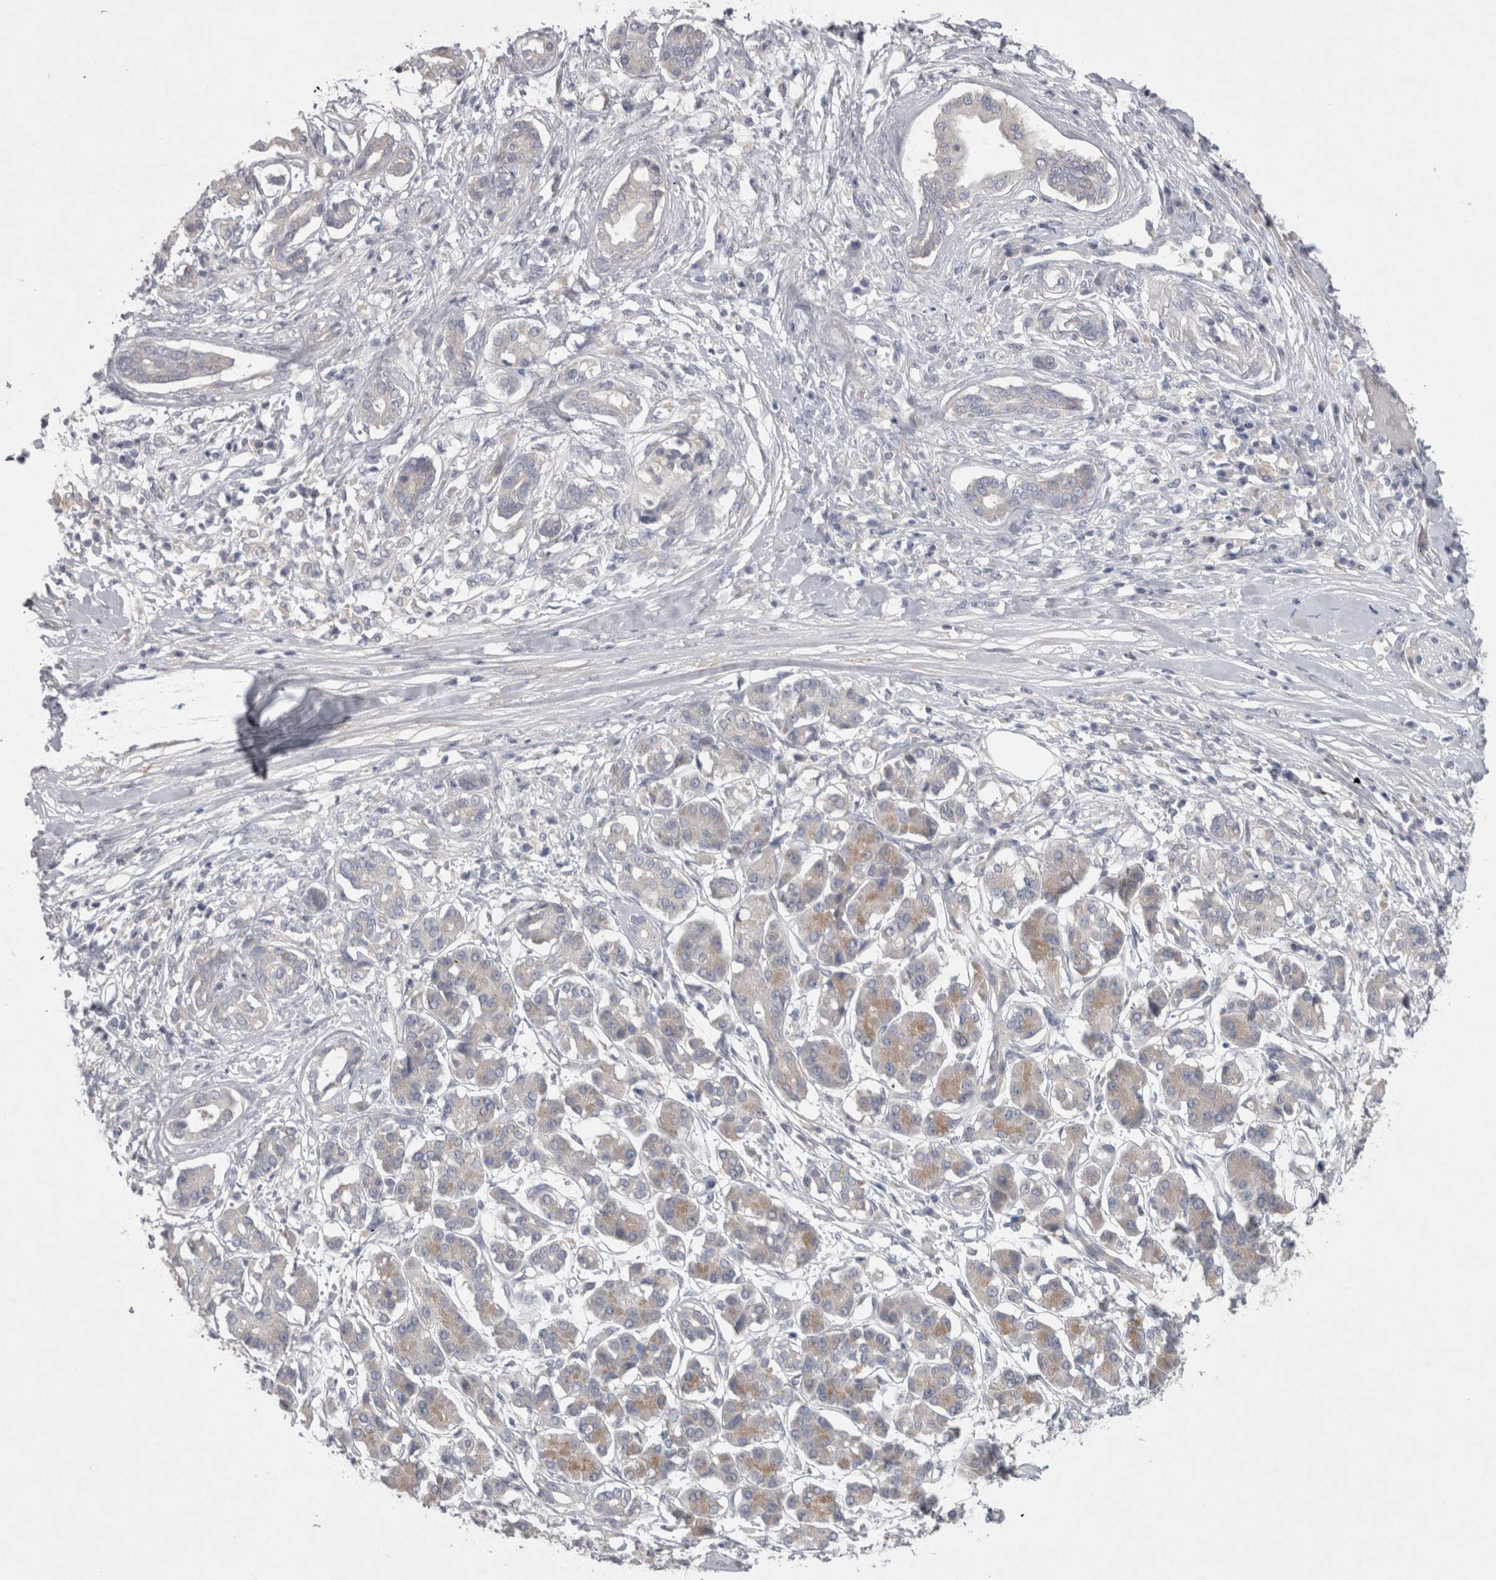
{"staining": {"intensity": "negative", "quantity": "none", "location": "none"}, "tissue": "pancreatic cancer", "cell_type": "Tumor cells", "image_type": "cancer", "snomed": [{"axis": "morphology", "description": "Adenocarcinoma, NOS"}, {"axis": "topography", "description": "Pancreas"}], "caption": "The image exhibits no significant positivity in tumor cells of pancreatic cancer.", "gene": "LRRC40", "patient": {"sex": "female", "age": 56}}